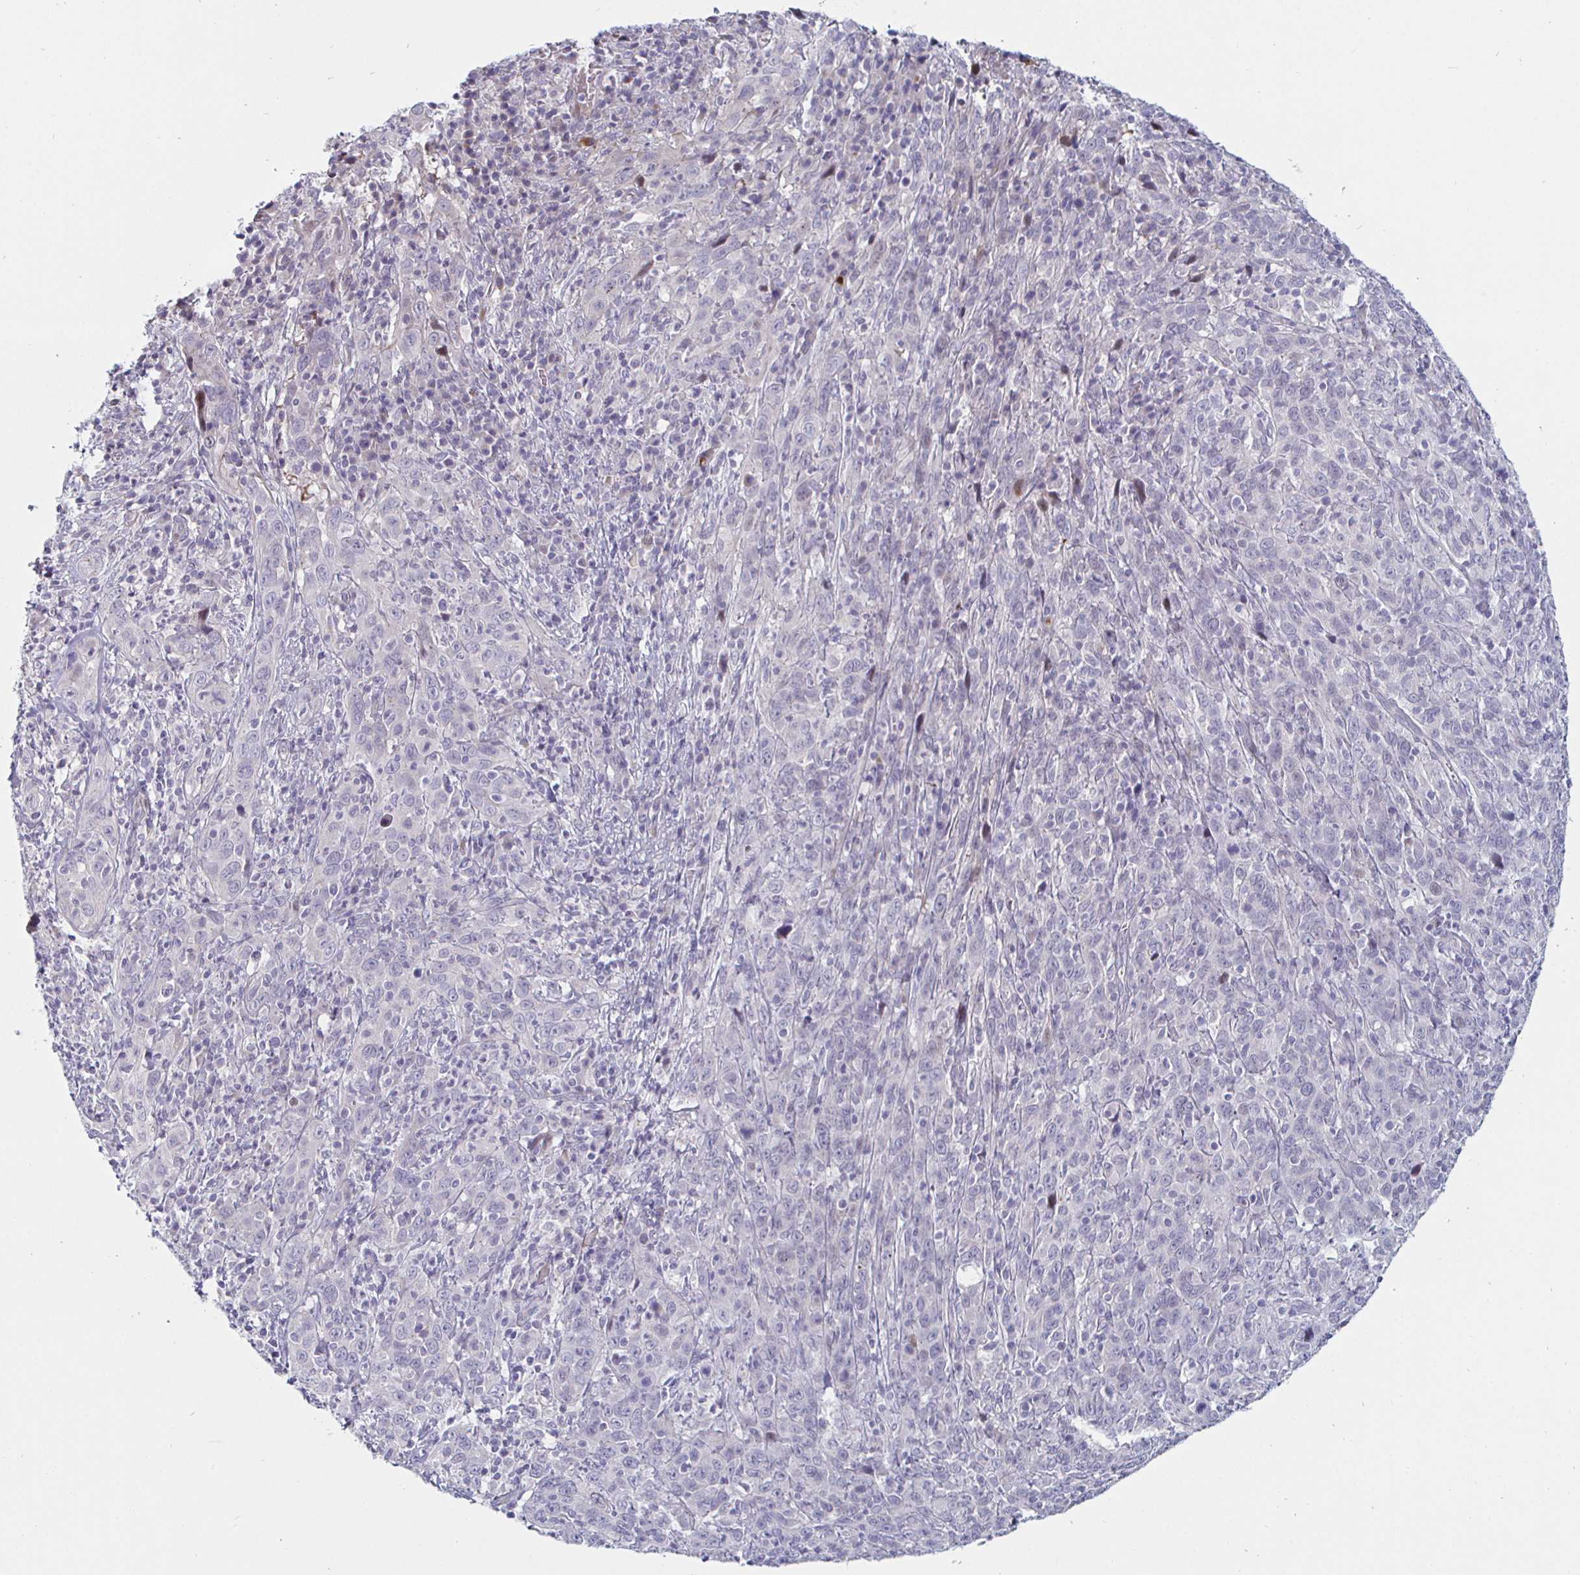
{"staining": {"intensity": "negative", "quantity": "none", "location": "none"}, "tissue": "cervical cancer", "cell_type": "Tumor cells", "image_type": "cancer", "snomed": [{"axis": "morphology", "description": "Squamous cell carcinoma, NOS"}, {"axis": "topography", "description": "Cervix"}], "caption": "Image shows no significant protein staining in tumor cells of squamous cell carcinoma (cervical). Nuclei are stained in blue.", "gene": "DMRTB1", "patient": {"sex": "female", "age": 46}}